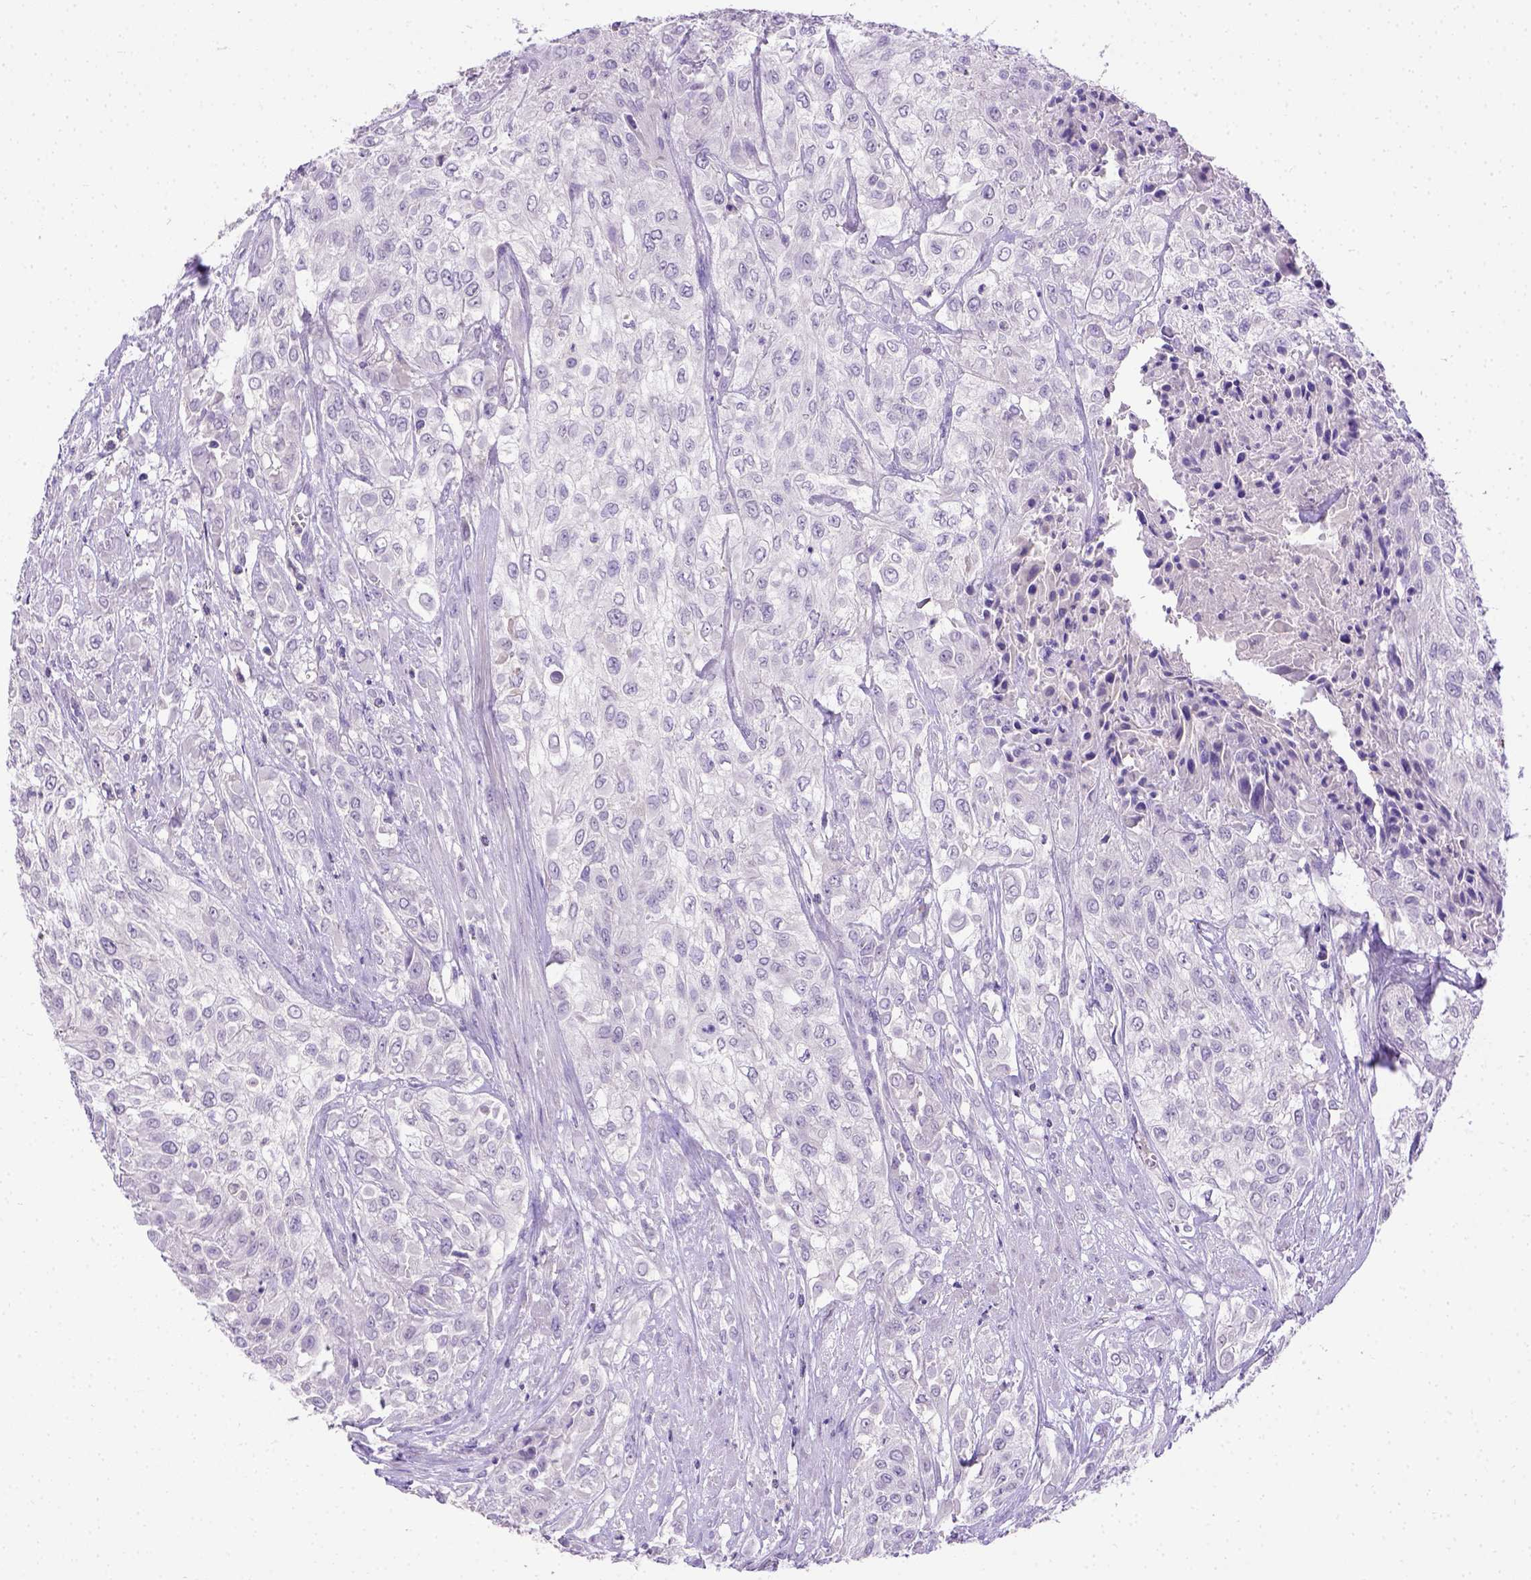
{"staining": {"intensity": "negative", "quantity": "none", "location": "none"}, "tissue": "urothelial cancer", "cell_type": "Tumor cells", "image_type": "cancer", "snomed": [{"axis": "morphology", "description": "Urothelial carcinoma, High grade"}, {"axis": "topography", "description": "Urinary bladder"}], "caption": "Human urothelial cancer stained for a protein using immunohistochemistry demonstrates no positivity in tumor cells.", "gene": "B3GAT1", "patient": {"sex": "male", "age": 57}}